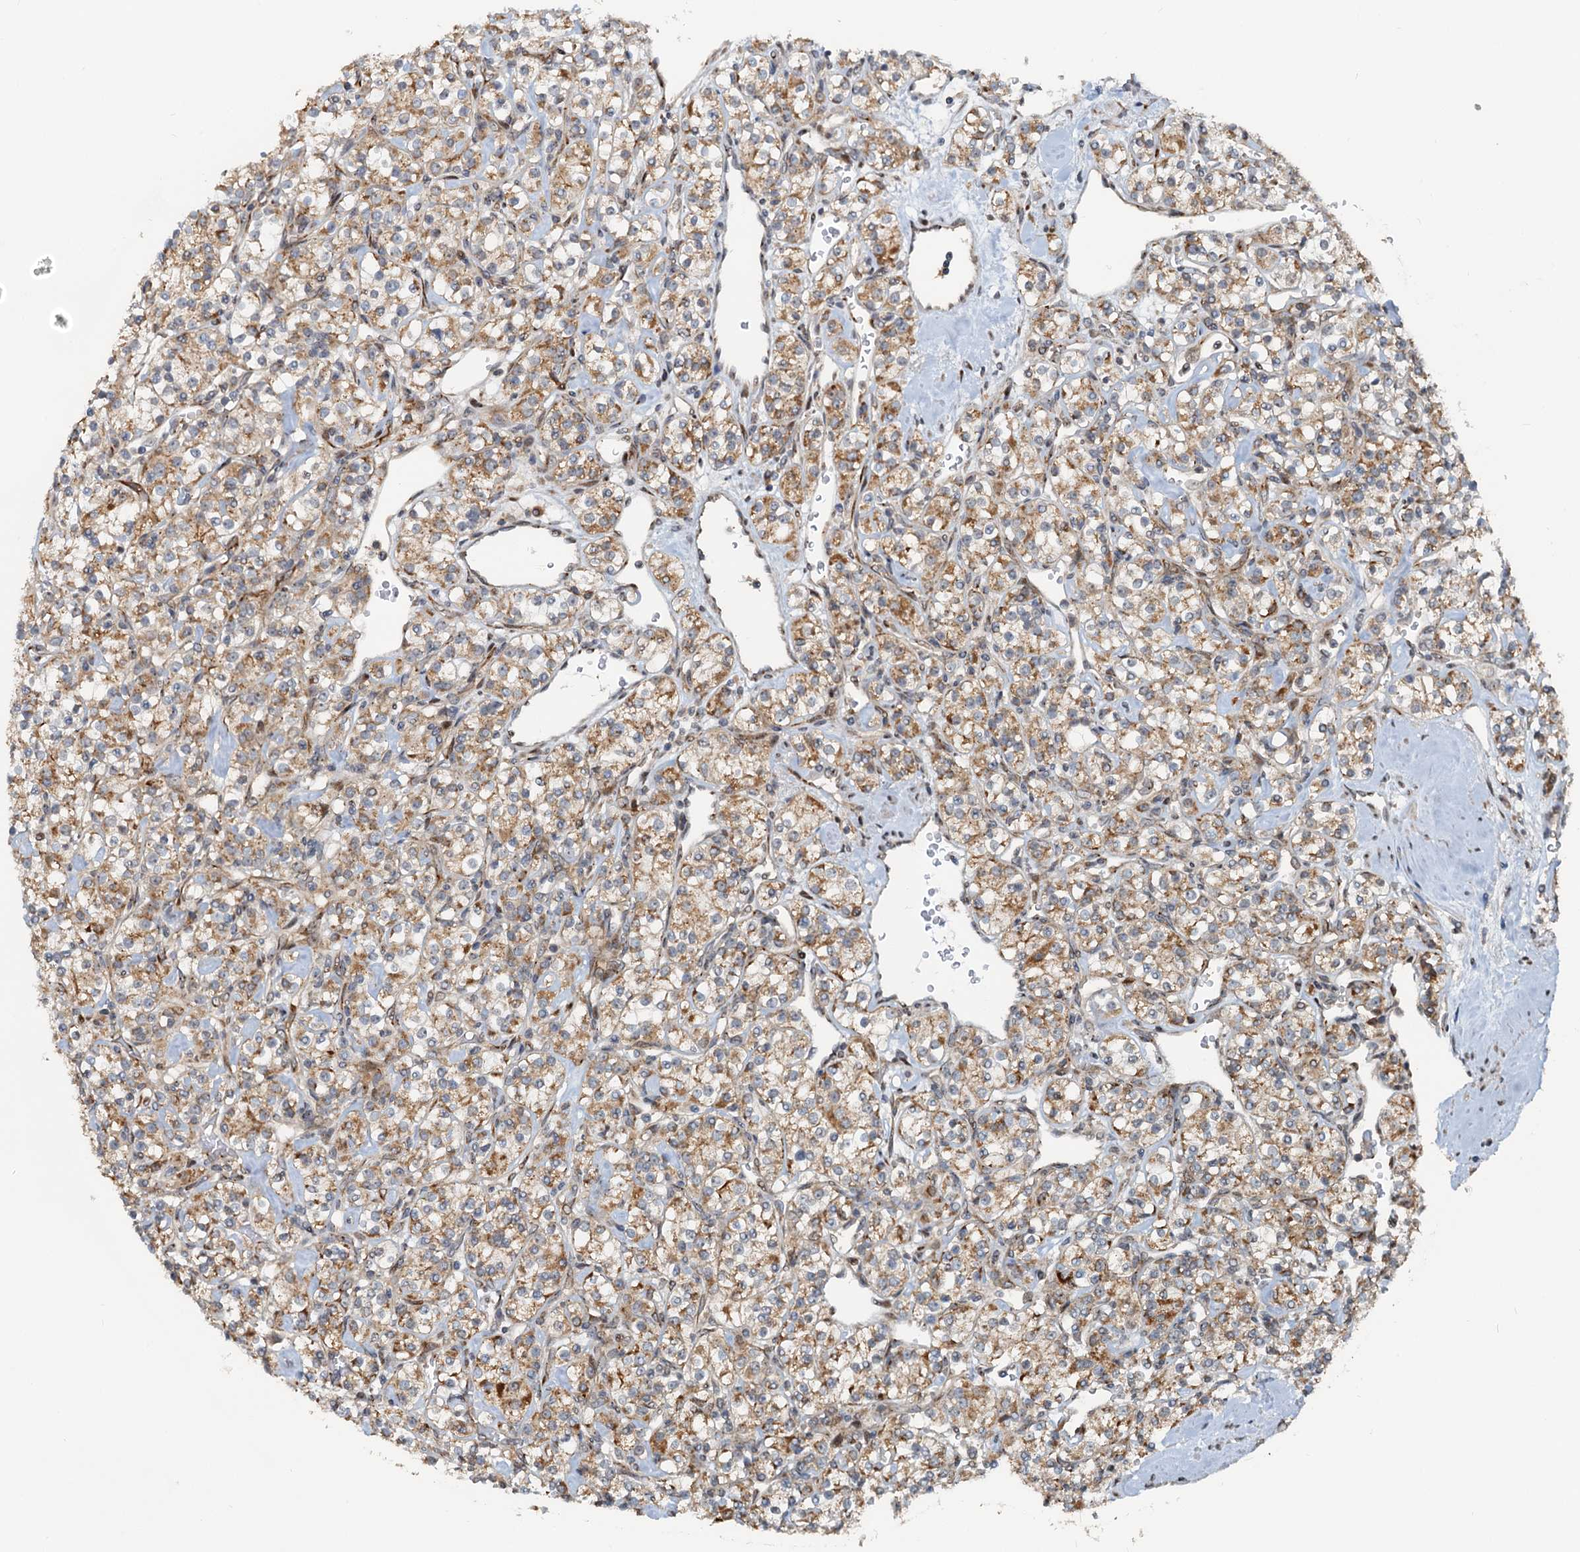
{"staining": {"intensity": "moderate", "quantity": ">75%", "location": "cytoplasmic/membranous"}, "tissue": "renal cancer", "cell_type": "Tumor cells", "image_type": "cancer", "snomed": [{"axis": "morphology", "description": "Adenocarcinoma, NOS"}, {"axis": "topography", "description": "Kidney"}], "caption": "Renal cancer stained with a protein marker reveals moderate staining in tumor cells.", "gene": "CEP68", "patient": {"sex": "male", "age": 77}}